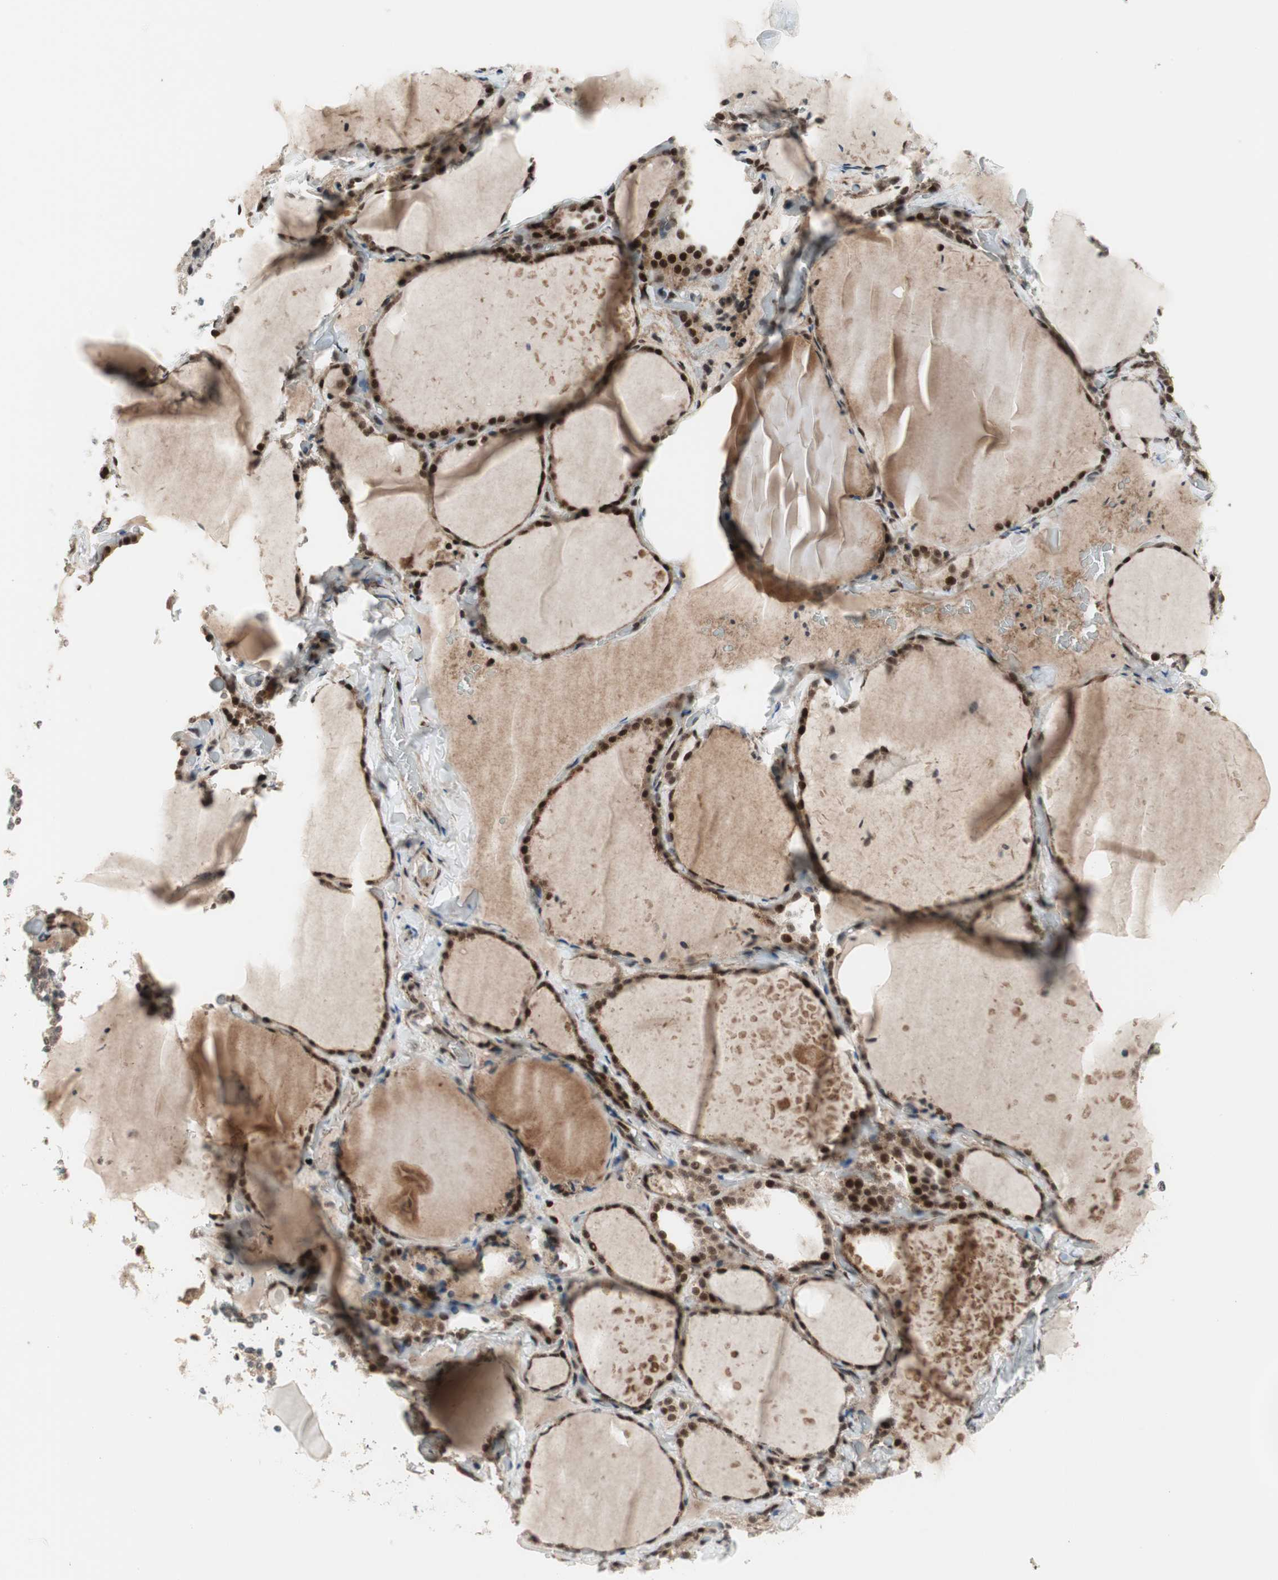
{"staining": {"intensity": "strong", "quantity": ">75%", "location": "nuclear"}, "tissue": "thyroid gland", "cell_type": "Glandular cells", "image_type": "normal", "snomed": [{"axis": "morphology", "description": "Normal tissue, NOS"}, {"axis": "topography", "description": "Thyroid gland"}], "caption": "A histopathology image of thyroid gland stained for a protein demonstrates strong nuclear brown staining in glandular cells.", "gene": "TCF12", "patient": {"sex": "female", "age": 22}}